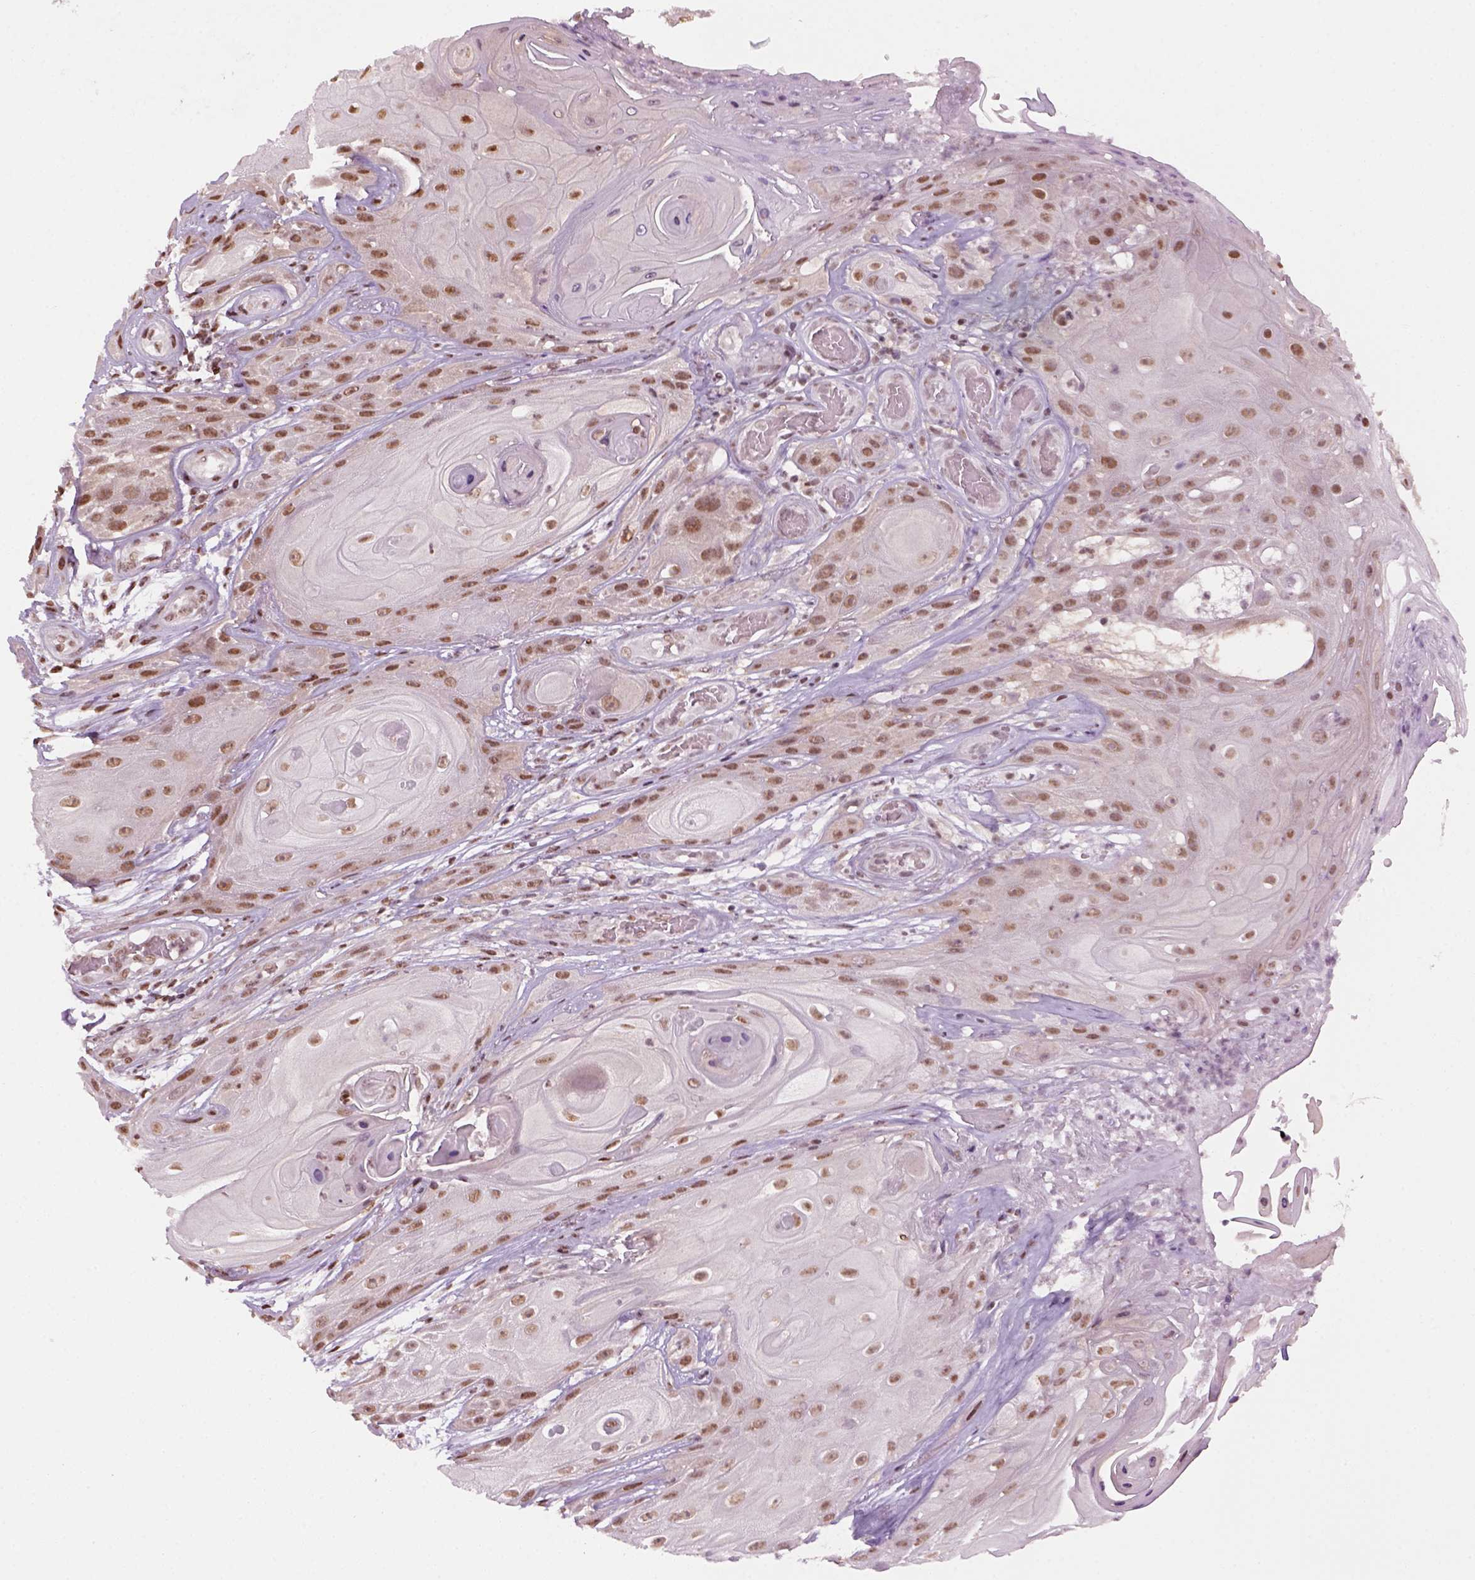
{"staining": {"intensity": "weak", "quantity": ">75%", "location": "nuclear"}, "tissue": "skin cancer", "cell_type": "Tumor cells", "image_type": "cancer", "snomed": [{"axis": "morphology", "description": "Squamous cell carcinoma, NOS"}, {"axis": "topography", "description": "Skin"}], "caption": "Squamous cell carcinoma (skin) was stained to show a protein in brown. There is low levels of weak nuclear expression in about >75% of tumor cells.", "gene": "GOT1", "patient": {"sex": "male", "age": 62}}